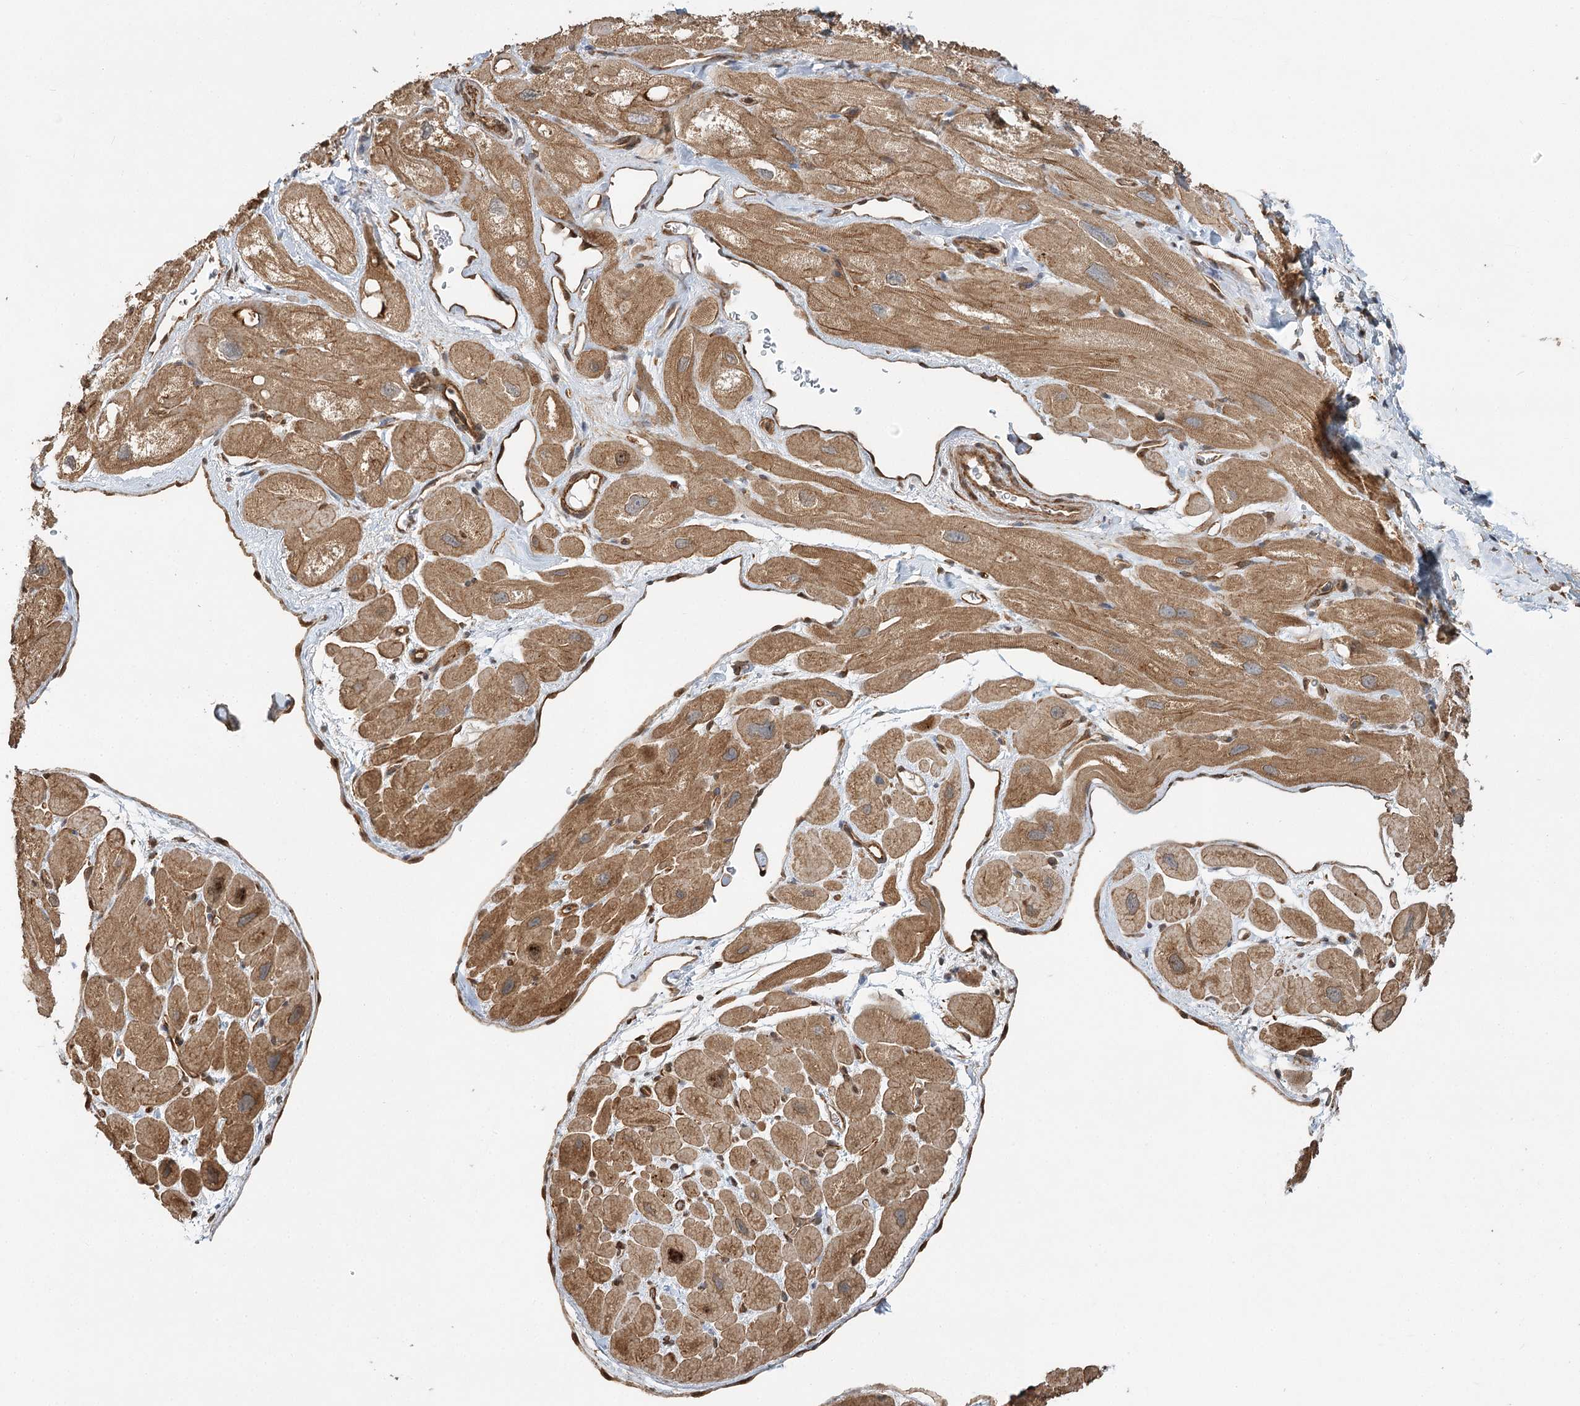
{"staining": {"intensity": "moderate", "quantity": ">75%", "location": "cytoplasmic/membranous"}, "tissue": "heart muscle", "cell_type": "Cardiomyocytes", "image_type": "normal", "snomed": [{"axis": "morphology", "description": "Normal tissue, NOS"}, {"axis": "topography", "description": "Heart"}], "caption": "Heart muscle stained with immunohistochemistry exhibits moderate cytoplasmic/membranous positivity in about >75% of cardiomyocytes.", "gene": "DNAJB14", "patient": {"sex": "male", "age": 49}}